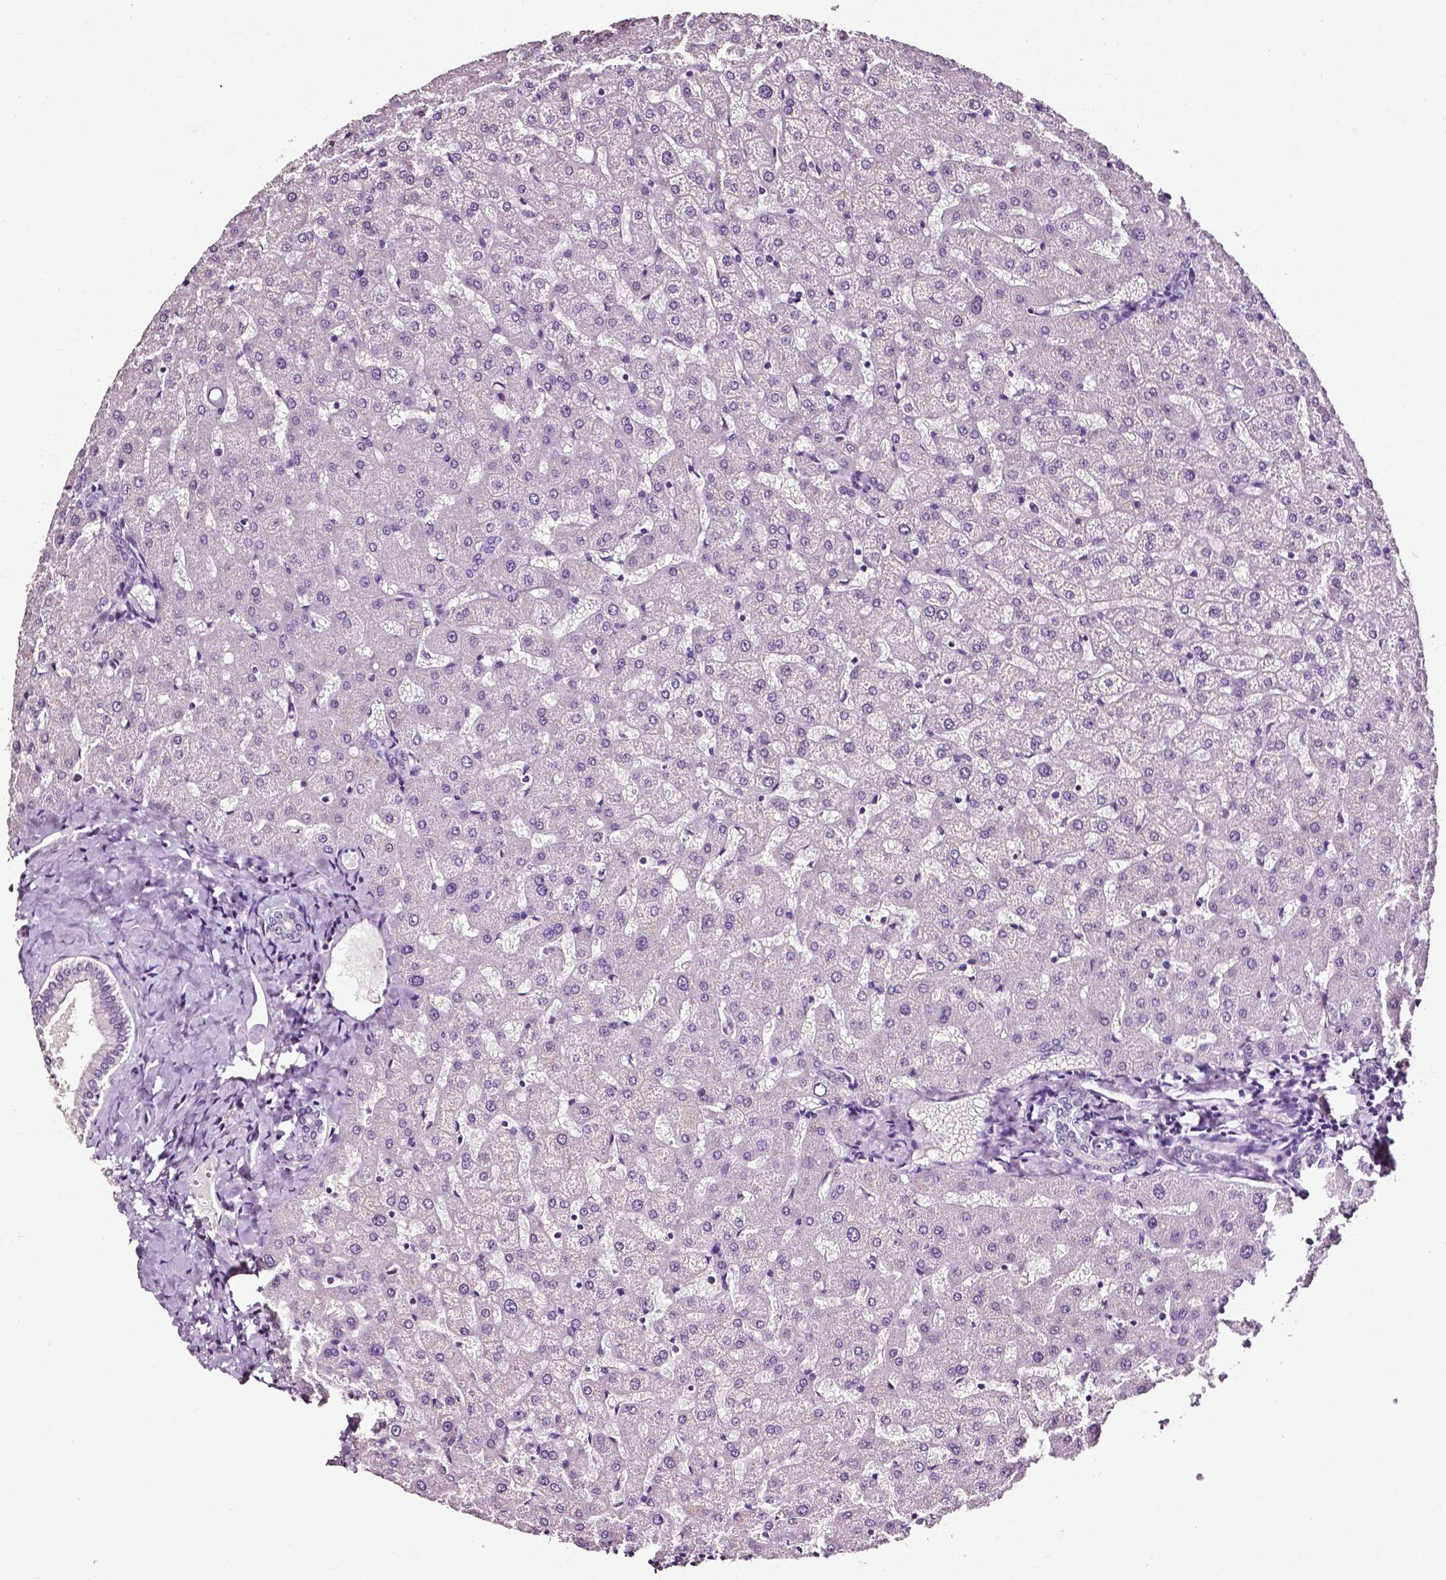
{"staining": {"intensity": "negative", "quantity": "none", "location": "none"}, "tissue": "liver", "cell_type": "Cholangiocytes", "image_type": "normal", "snomed": [{"axis": "morphology", "description": "Normal tissue, NOS"}, {"axis": "topography", "description": "Liver"}], "caption": "This is a histopathology image of immunohistochemistry staining of normal liver, which shows no staining in cholangiocytes. The staining is performed using DAB brown chromogen with nuclei counter-stained in using hematoxylin.", "gene": "DEFA5", "patient": {"sex": "female", "age": 50}}